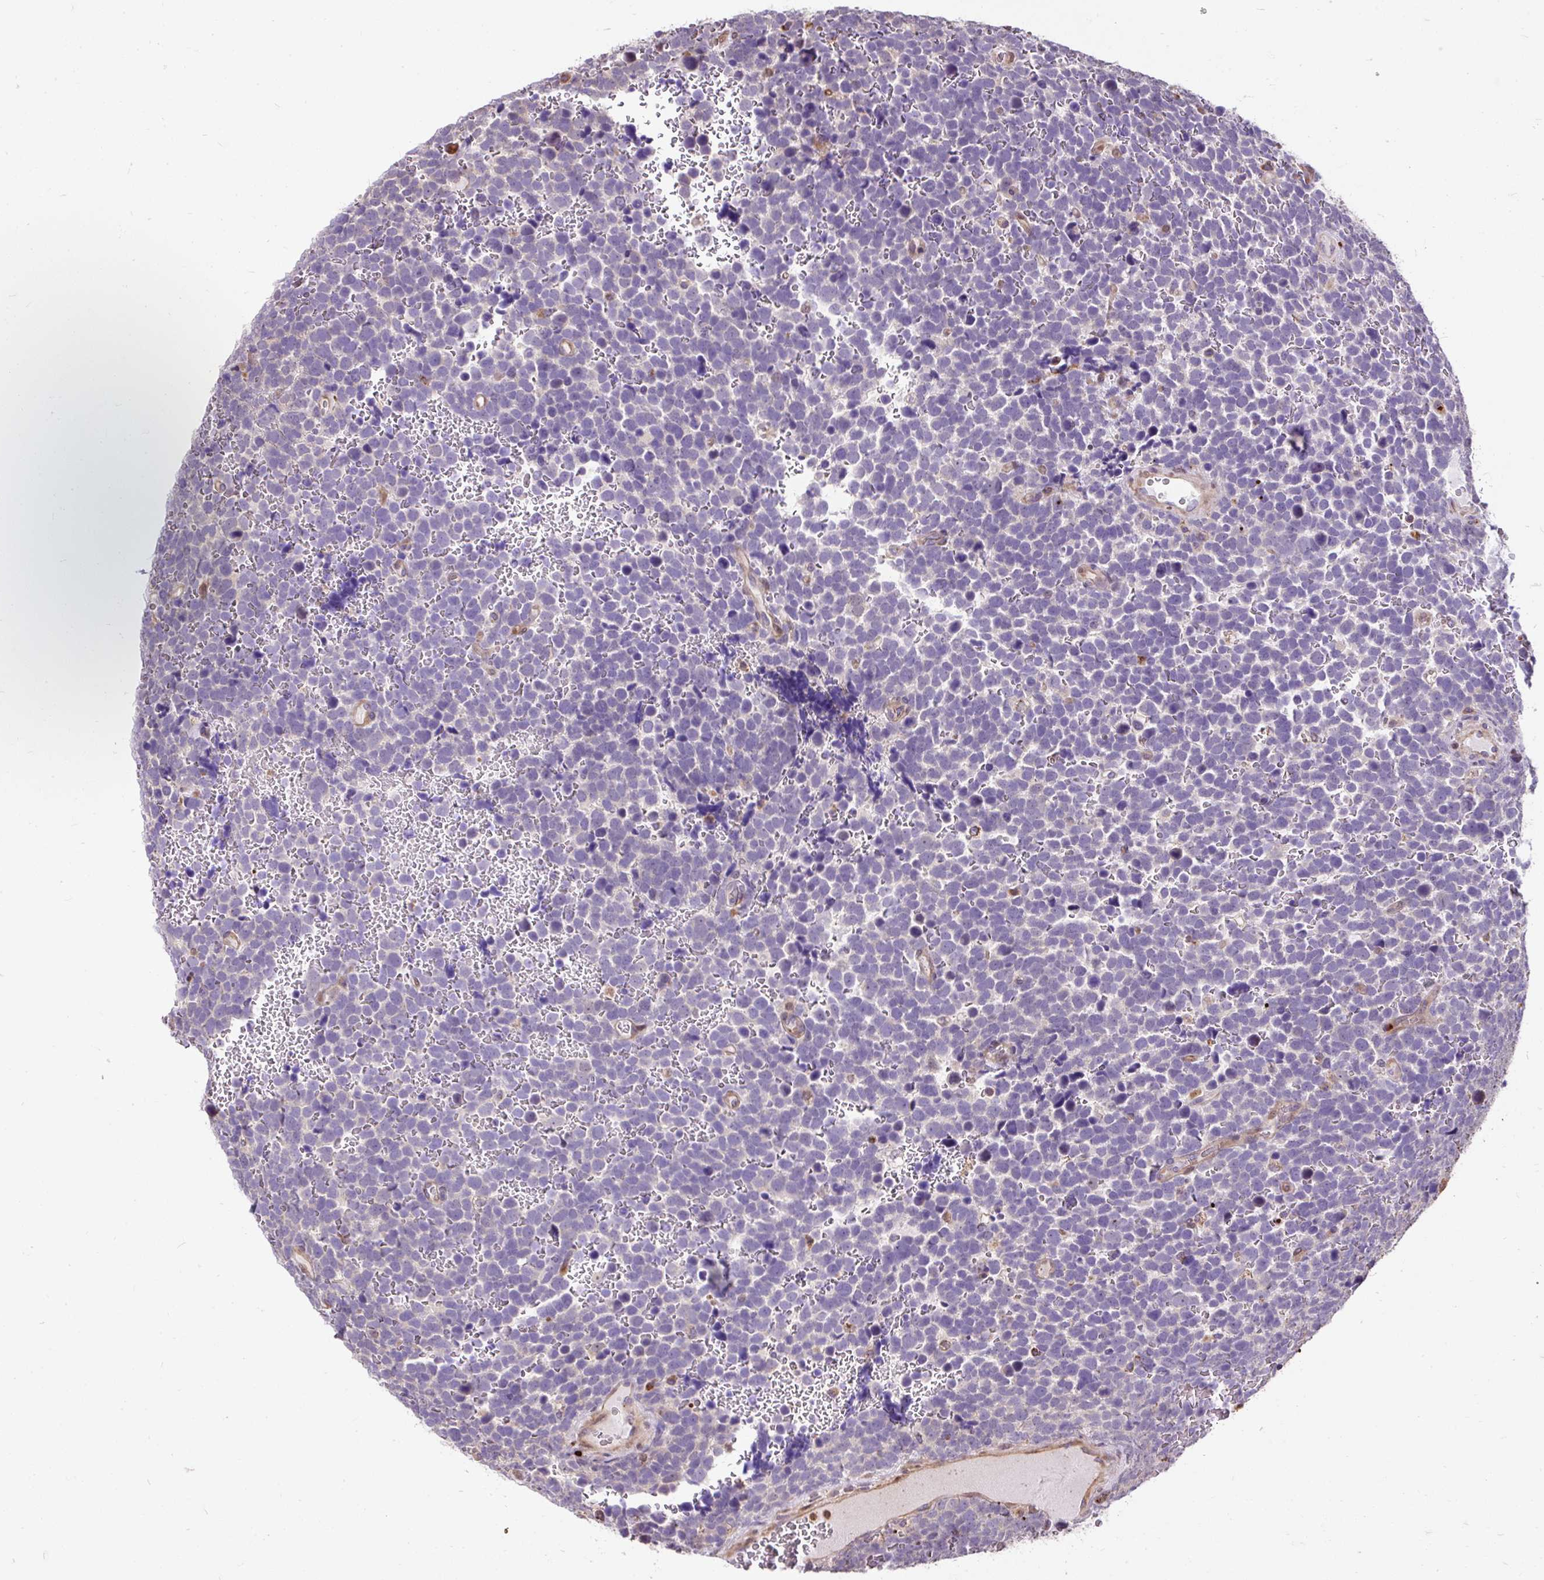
{"staining": {"intensity": "negative", "quantity": "none", "location": "none"}, "tissue": "urothelial cancer", "cell_type": "Tumor cells", "image_type": "cancer", "snomed": [{"axis": "morphology", "description": "Urothelial carcinoma, High grade"}, {"axis": "topography", "description": "Urinary bladder"}], "caption": "This photomicrograph is of urothelial cancer stained with immunohistochemistry to label a protein in brown with the nuclei are counter-stained blue. There is no positivity in tumor cells.", "gene": "PUS7L", "patient": {"sex": "female", "age": 82}}